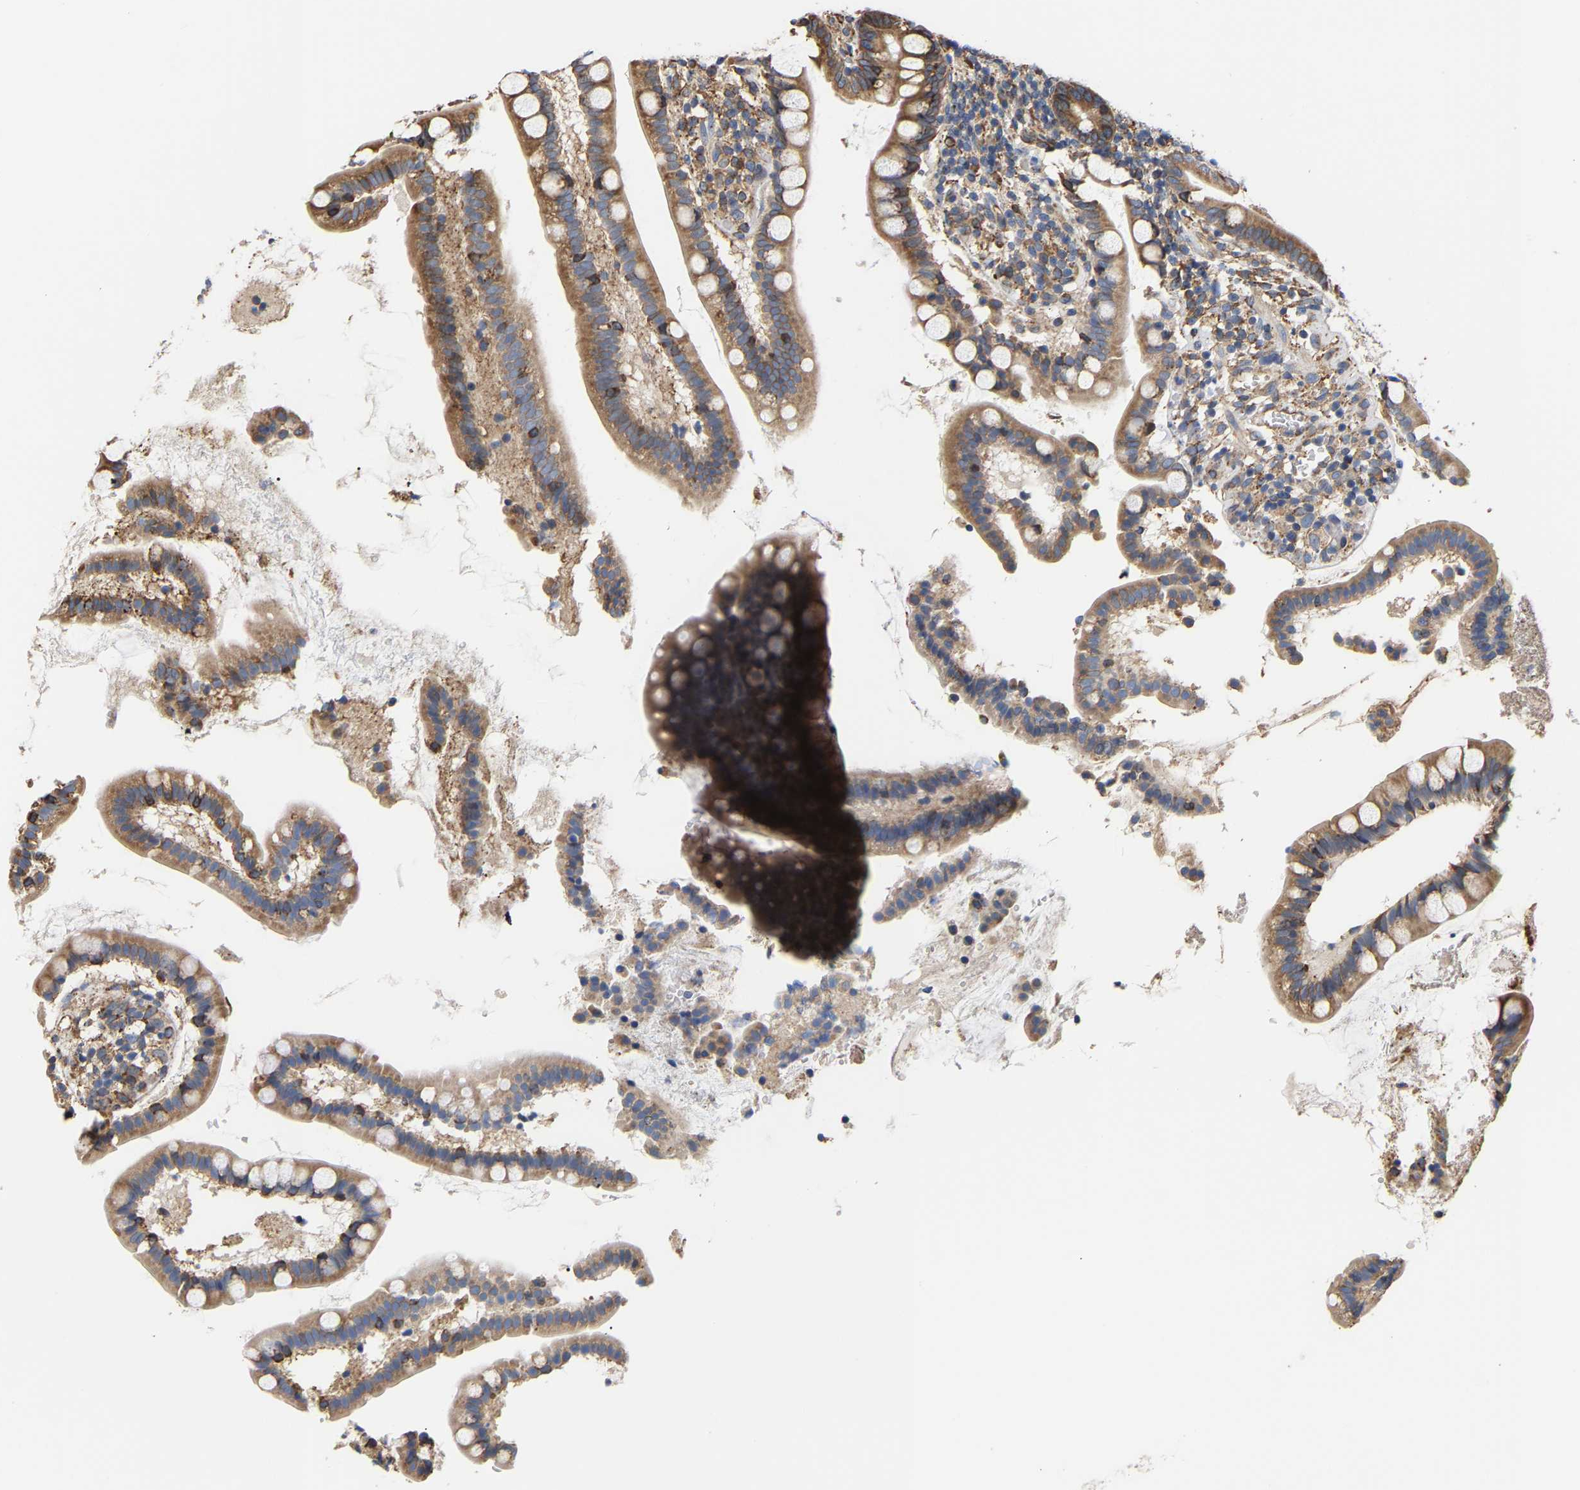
{"staining": {"intensity": "moderate", "quantity": ">75%", "location": "cytoplasmic/membranous"}, "tissue": "small intestine", "cell_type": "Glandular cells", "image_type": "normal", "snomed": [{"axis": "morphology", "description": "Normal tissue, NOS"}, {"axis": "topography", "description": "Small intestine"}], "caption": "Immunohistochemical staining of unremarkable human small intestine shows medium levels of moderate cytoplasmic/membranous positivity in about >75% of glandular cells. The staining was performed using DAB, with brown indicating positive protein expression. Nuclei are stained blue with hematoxylin.", "gene": "ARAP1", "patient": {"sex": "female", "age": 84}}